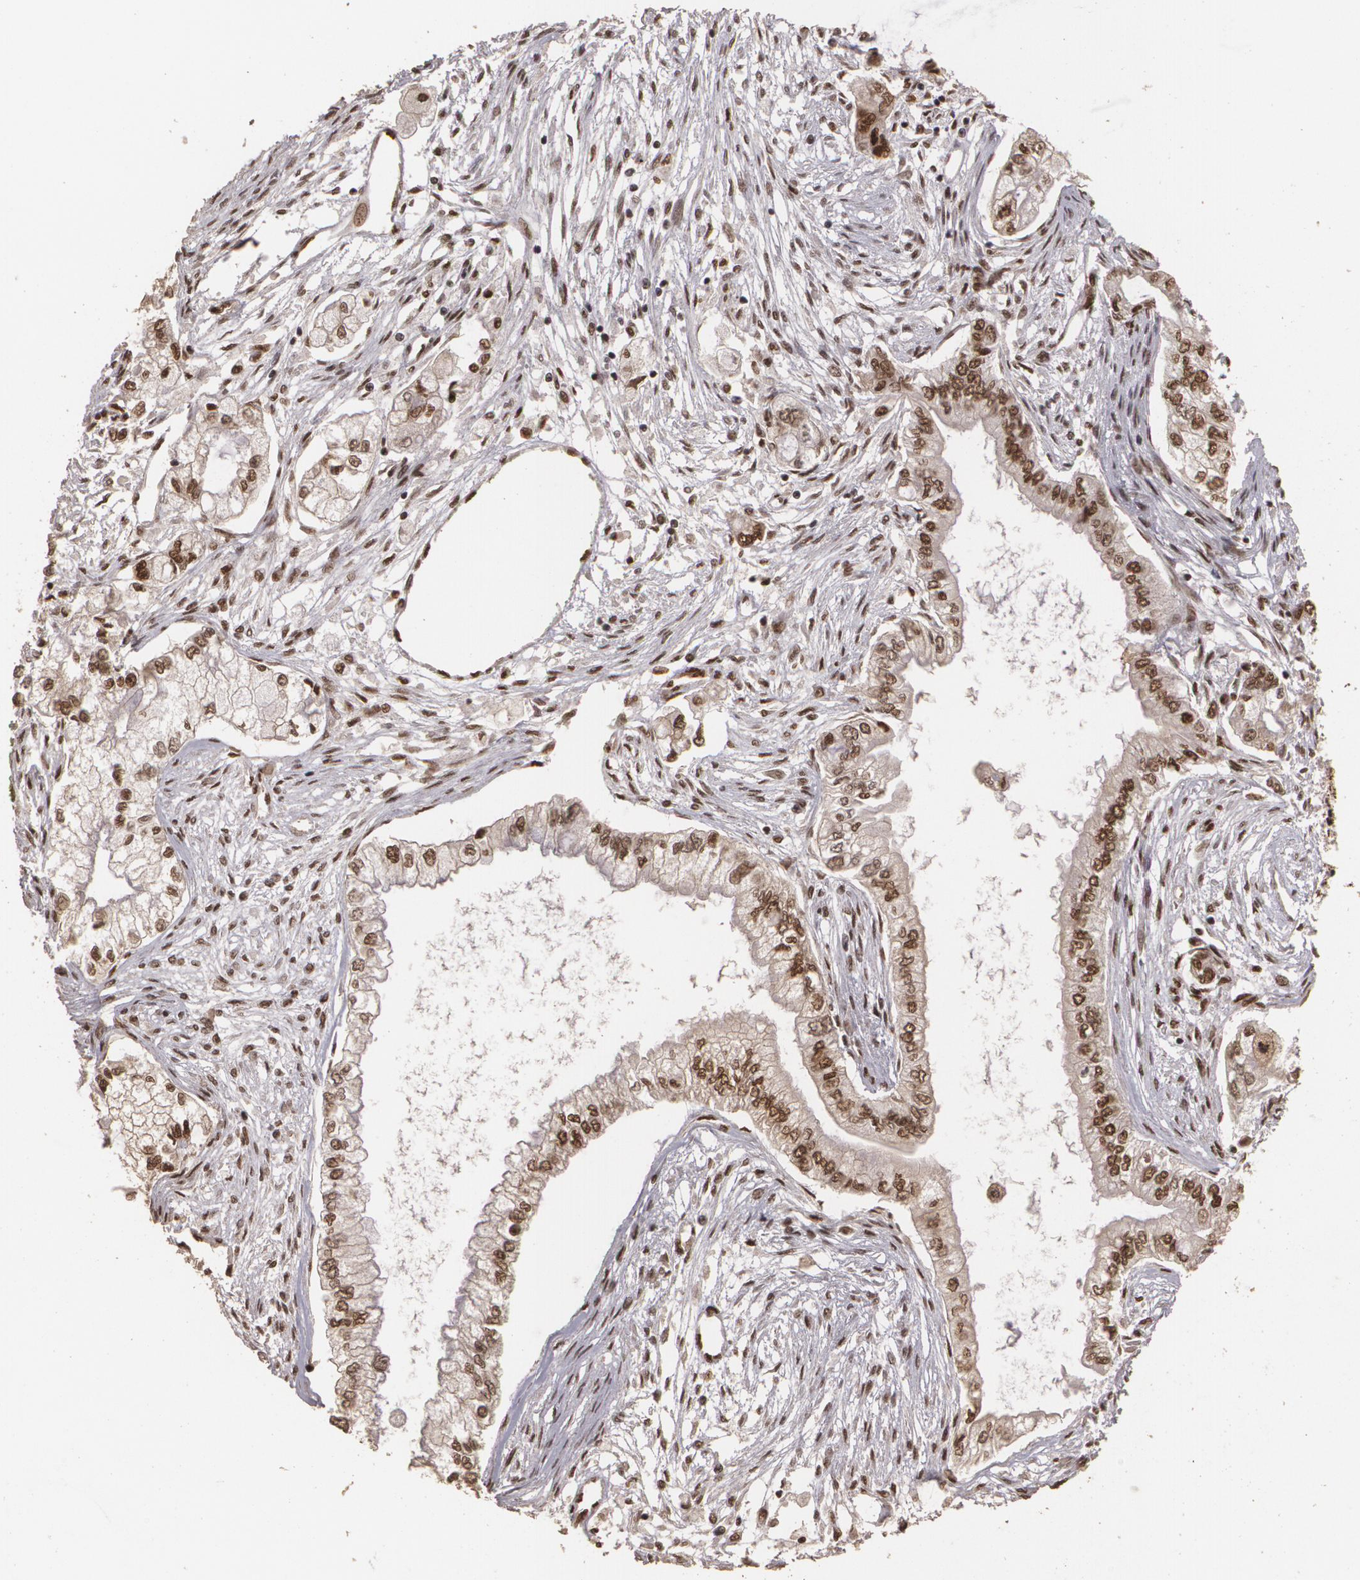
{"staining": {"intensity": "moderate", "quantity": ">75%", "location": "cytoplasmic/membranous,nuclear"}, "tissue": "pancreatic cancer", "cell_type": "Tumor cells", "image_type": "cancer", "snomed": [{"axis": "morphology", "description": "Adenocarcinoma, NOS"}, {"axis": "topography", "description": "Pancreas"}], "caption": "This is an image of IHC staining of pancreatic cancer, which shows moderate expression in the cytoplasmic/membranous and nuclear of tumor cells.", "gene": "RCOR1", "patient": {"sex": "male", "age": 79}}